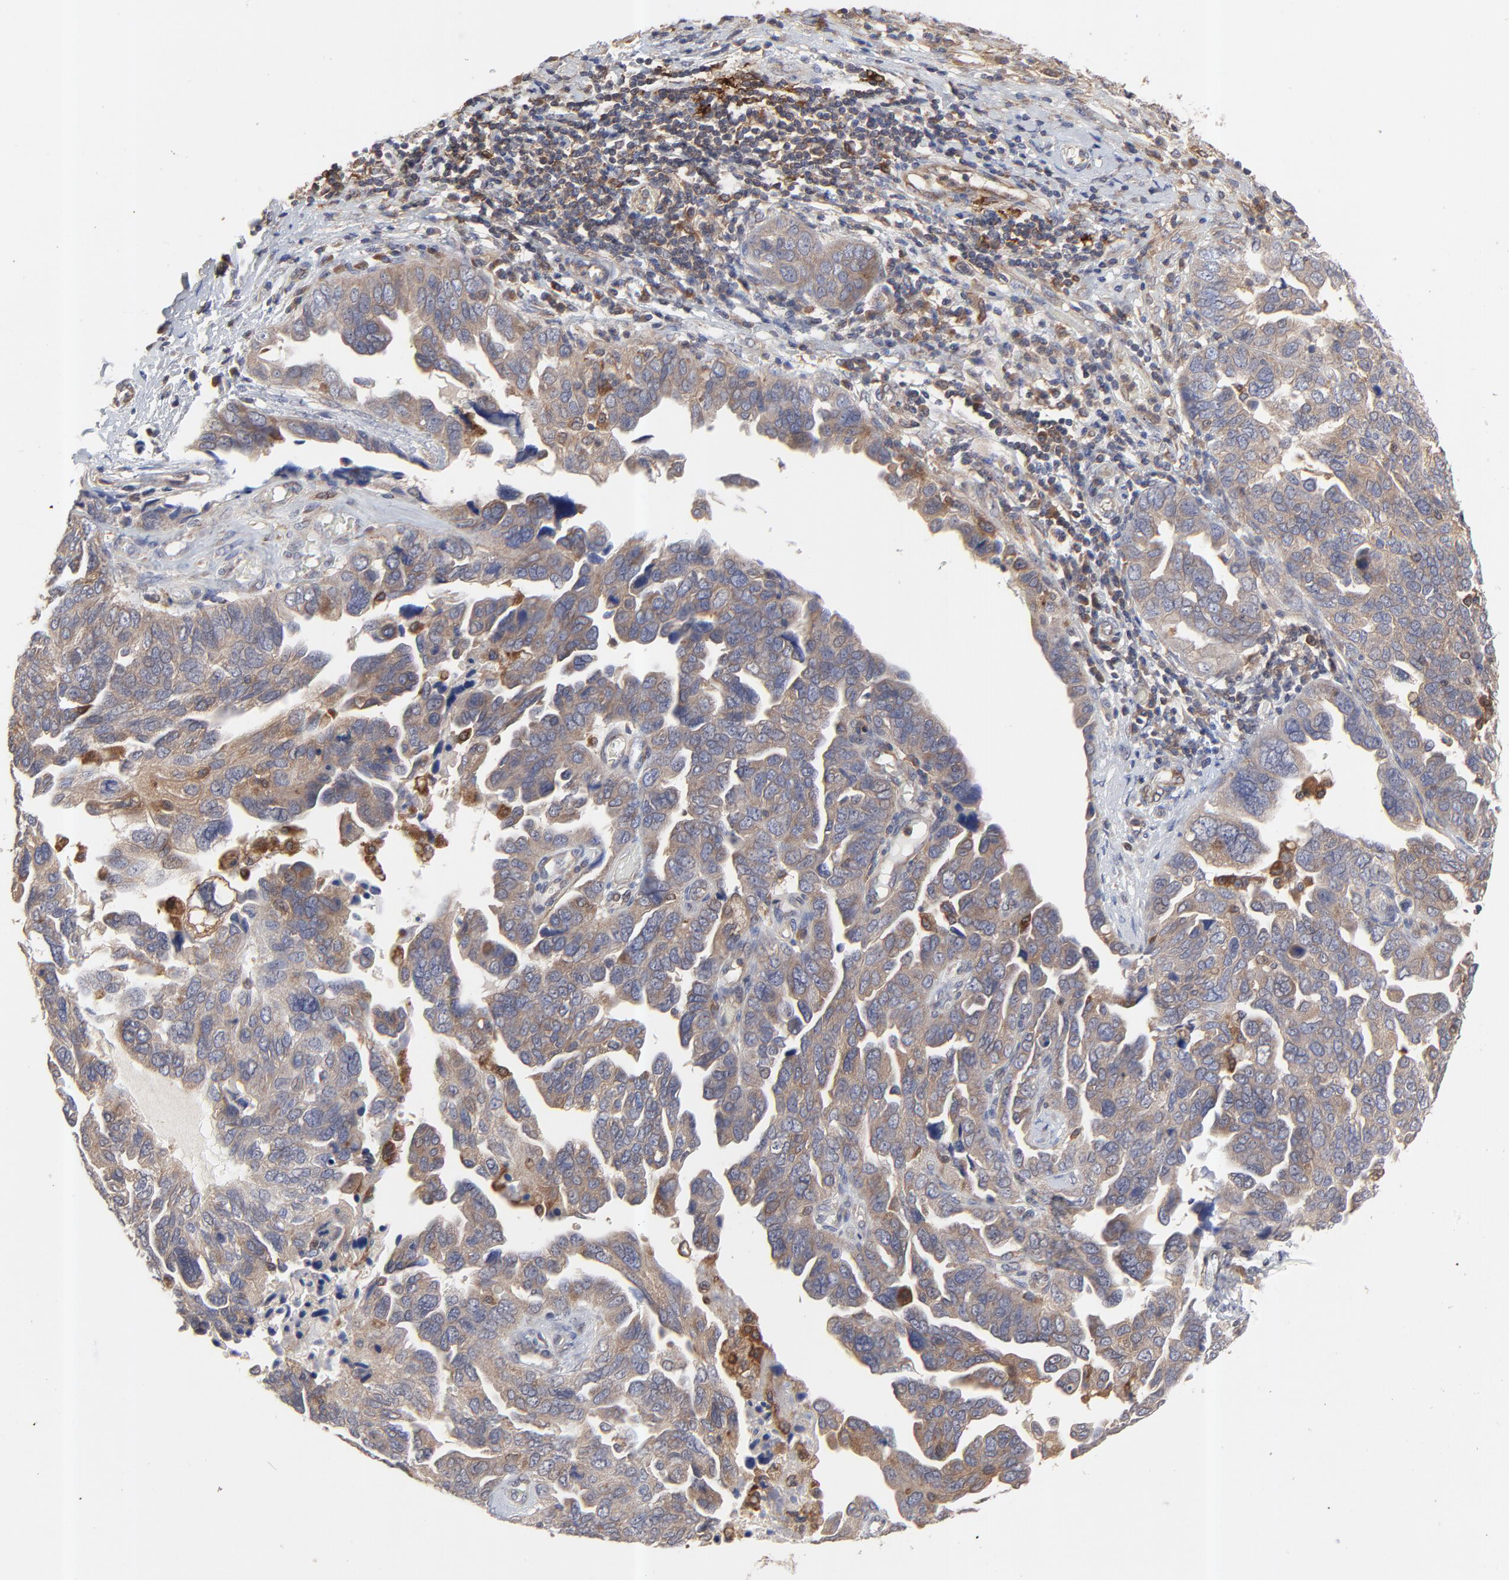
{"staining": {"intensity": "moderate", "quantity": ">75%", "location": "cytoplasmic/membranous"}, "tissue": "ovarian cancer", "cell_type": "Tumor cells", "image_type": "cancer", "snomed": [{"axis": "morphology", "description": "Cystadenocarcinoma, serous, NOS"}, {"axis": "topography", "description": "Ovary"}], "caption": "A brown stain highlights moderate cytoplasmic/membranous expression of a protein in human ovarian serous cystadenocarcinoma tumor cells.", "gene": "RAB9A", "patient": {"sex": "female", "age": 64}}